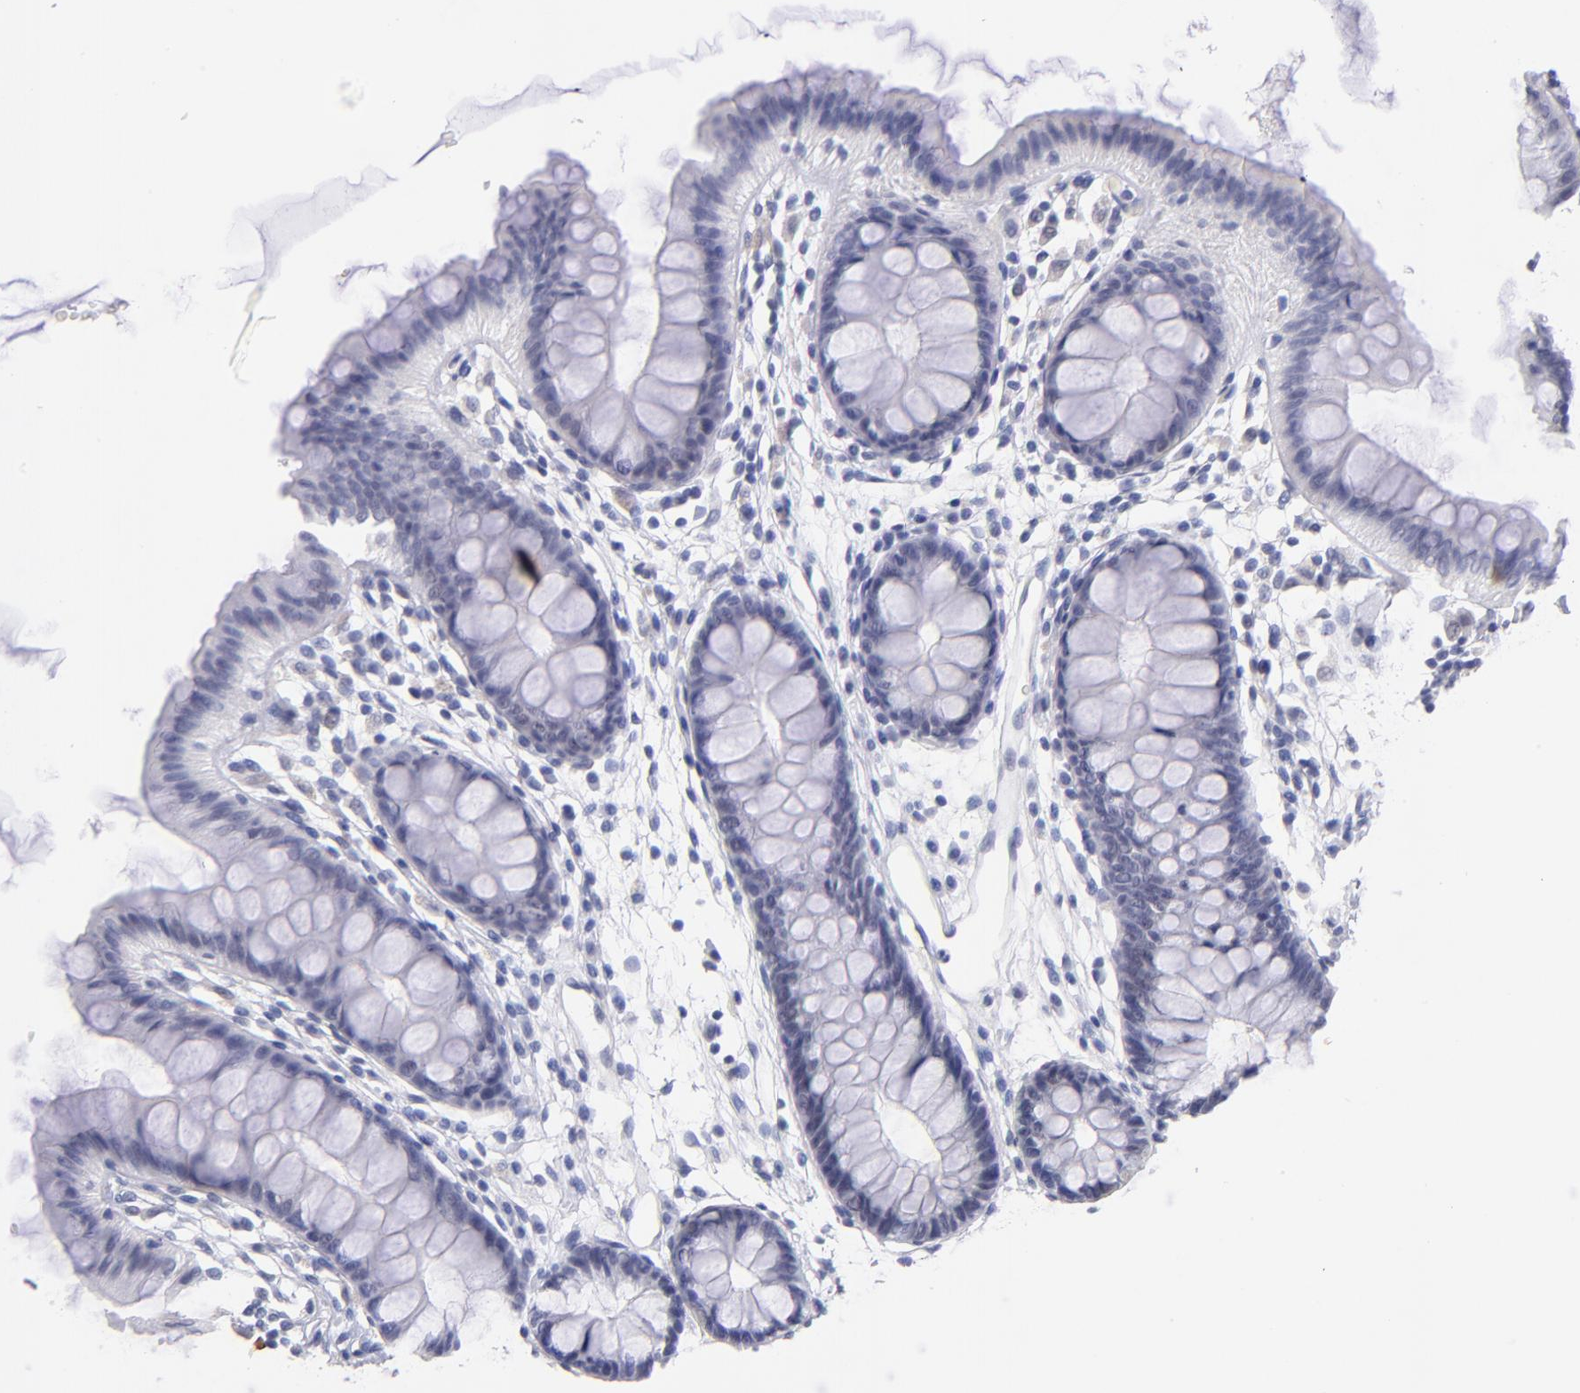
{"staining": {"intensity": "negative", "quantity": "none", "location": "none"}, "tissue": "colon", "cell_type": "Endothelial cells", "image_type": "normal", "snomed": [{"axis": "morphology", "description": "Normal tissue, NOS"}, {"axis": "topography", "description": "Smooth muscle"}, {"axis": "topography", "description": "Colon"}], "caption": "Colon stained for a protein using immunohistochemistry demonstrates no expression endothelial cells.", "gene": "SNRPB", "patient": {"sex": "male", "age": 67}}